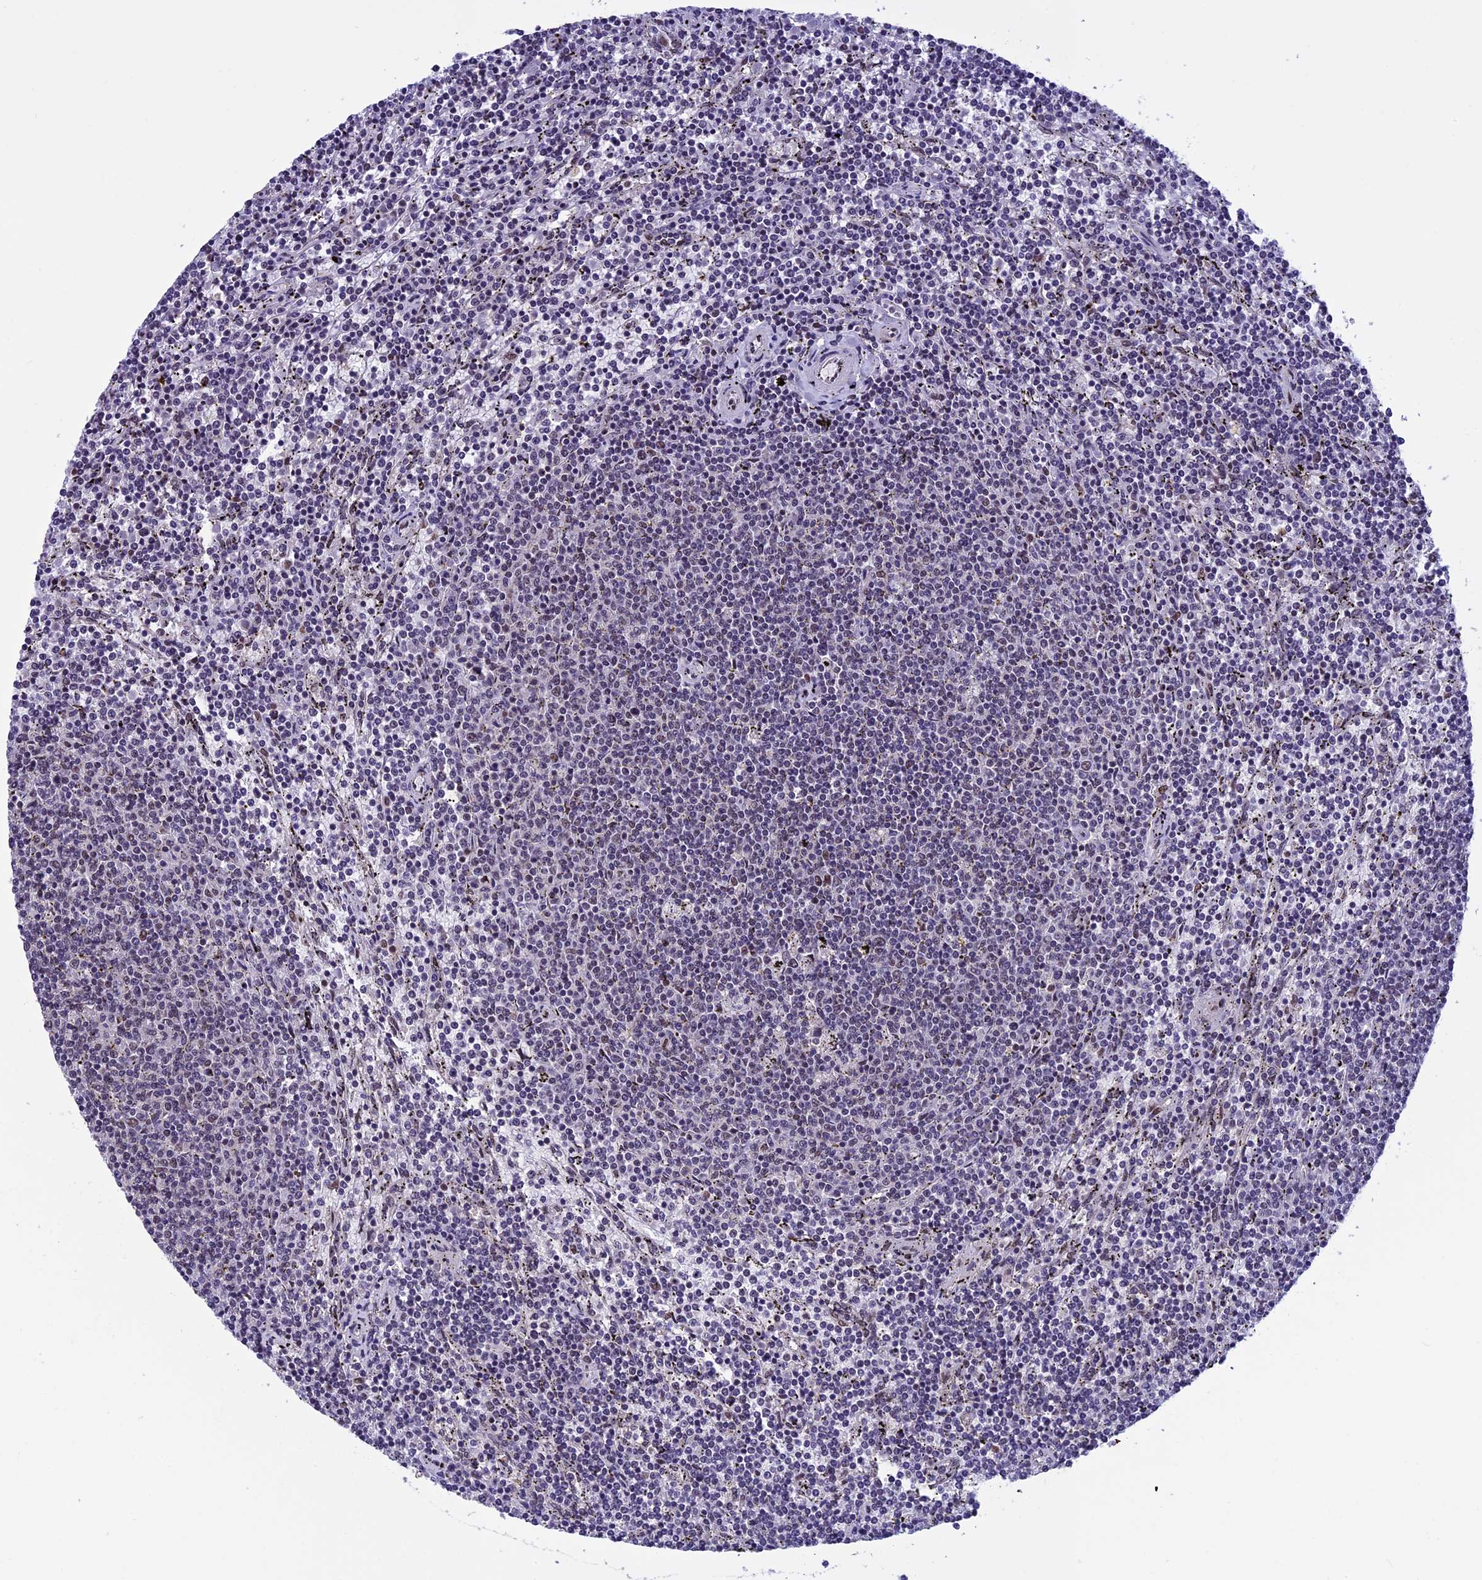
{"staining": {"intensity": "negative", "quantity": "none", "location": "none"}, "tissue": "lymphoma", "cell_type": "Tumor cells", "image_type": "cancer", "snomed": [{"axis": "morphology", "description": "Malignant lymphoma, non-Hodgkin's type, Low grade"}, {"axis": "topography", "description": "Spleen"}], "caption": "This is an immunohistochemistry (IHC) photomicrograph of low-grade malignant lymphoma, non-Hodgkin's type. There is no expression in tumor cells.", "gene": "RNF40", "patient": {"sex": "female", "age": 50}}